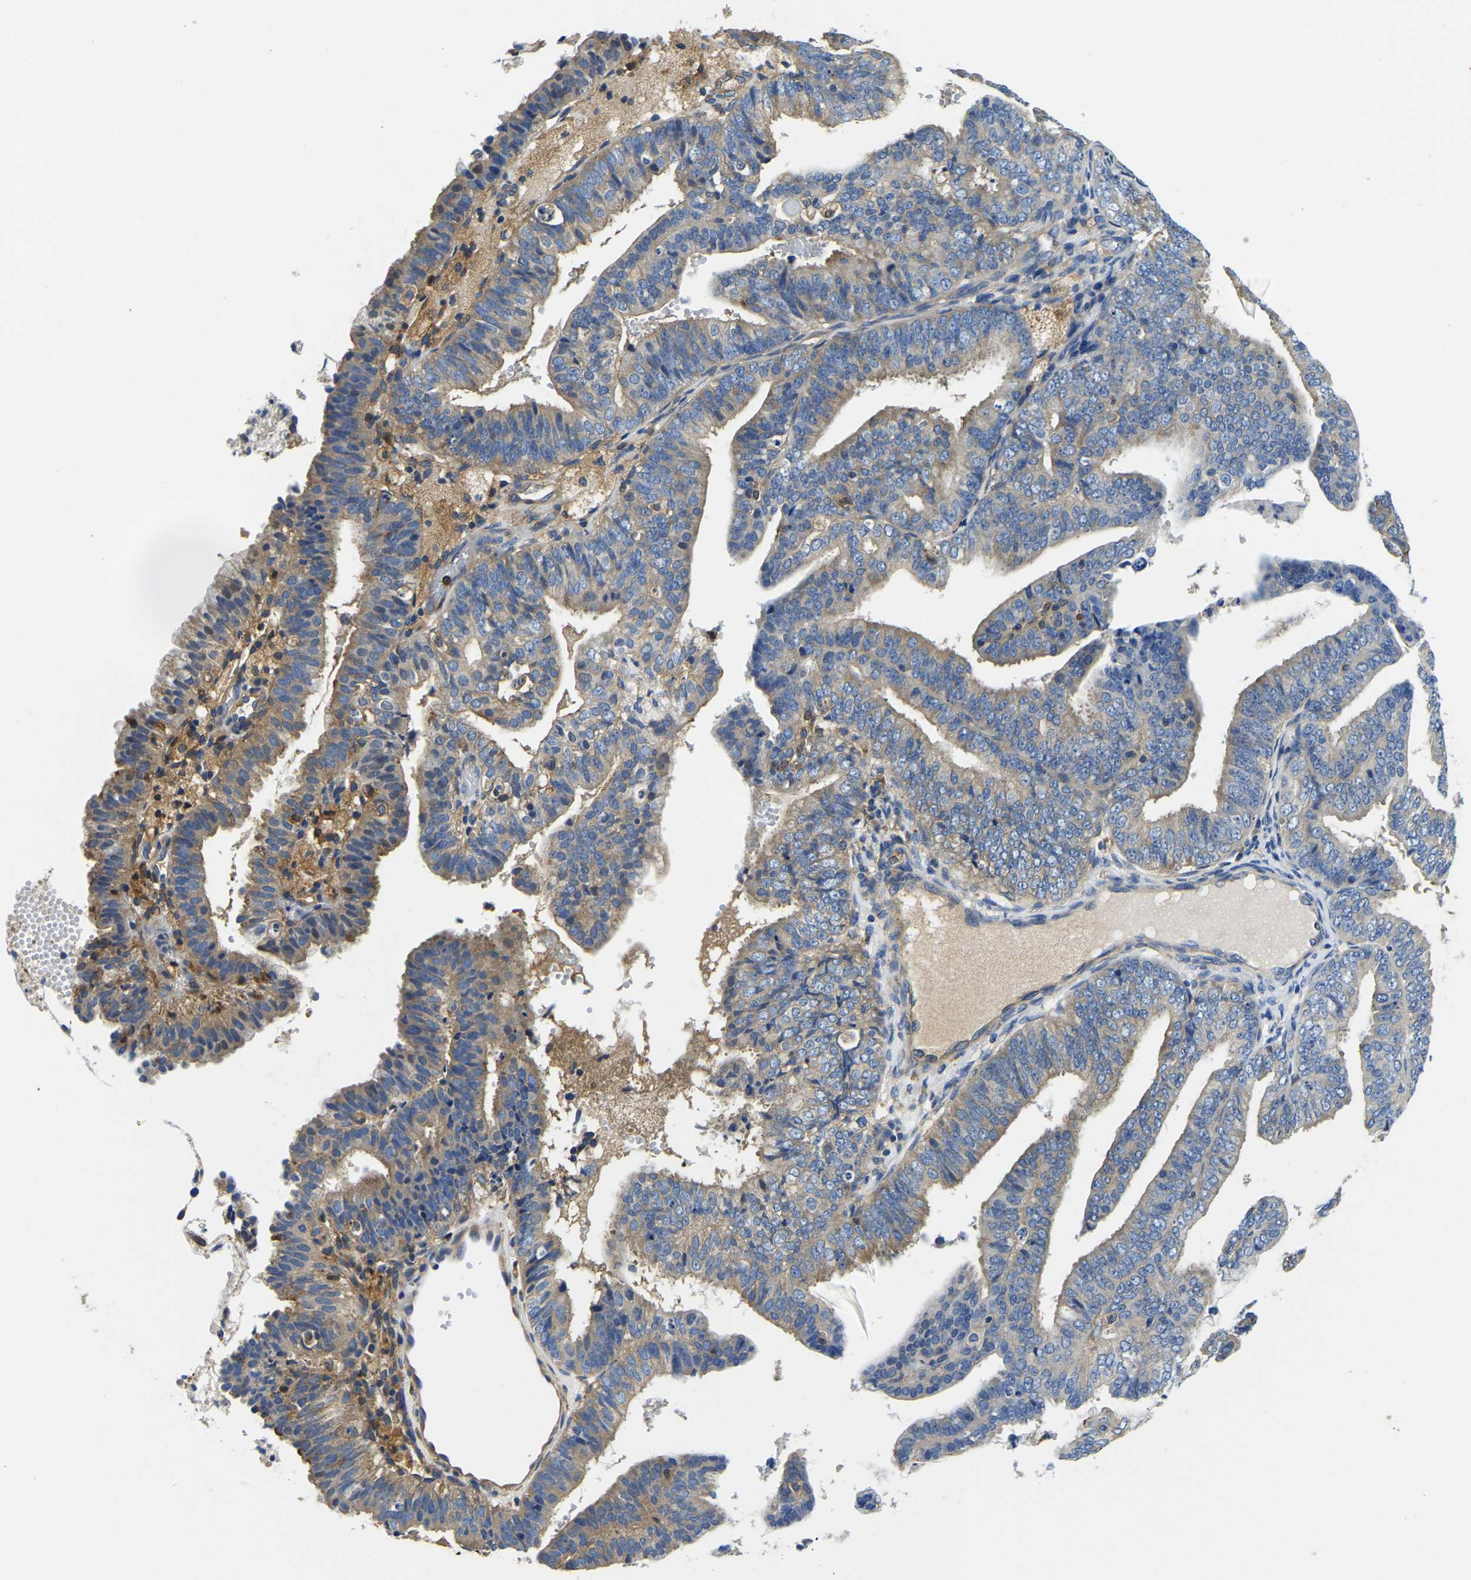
{"staining": {"intensity": "weak", "quantity": "25%-75%", "location": "cytoplasmic/membranous"}, "tissue": "endometrial cancer", "cell_type": "Tumor cells", "image_type": "cancer", "snomed": [{"axis": "morphology", "description": "Adenocarcinoma, NOS"}, {"axis": "topography", "description": "Endometrium"}], "caption": "Protein analysis of endometrial cancer tissue displays weak cytoplasmic/membranous staining in approximately 25%-75% of tumor cells.", "gene": "STAT2", "patient": {"sex": "female", "age": 63}}